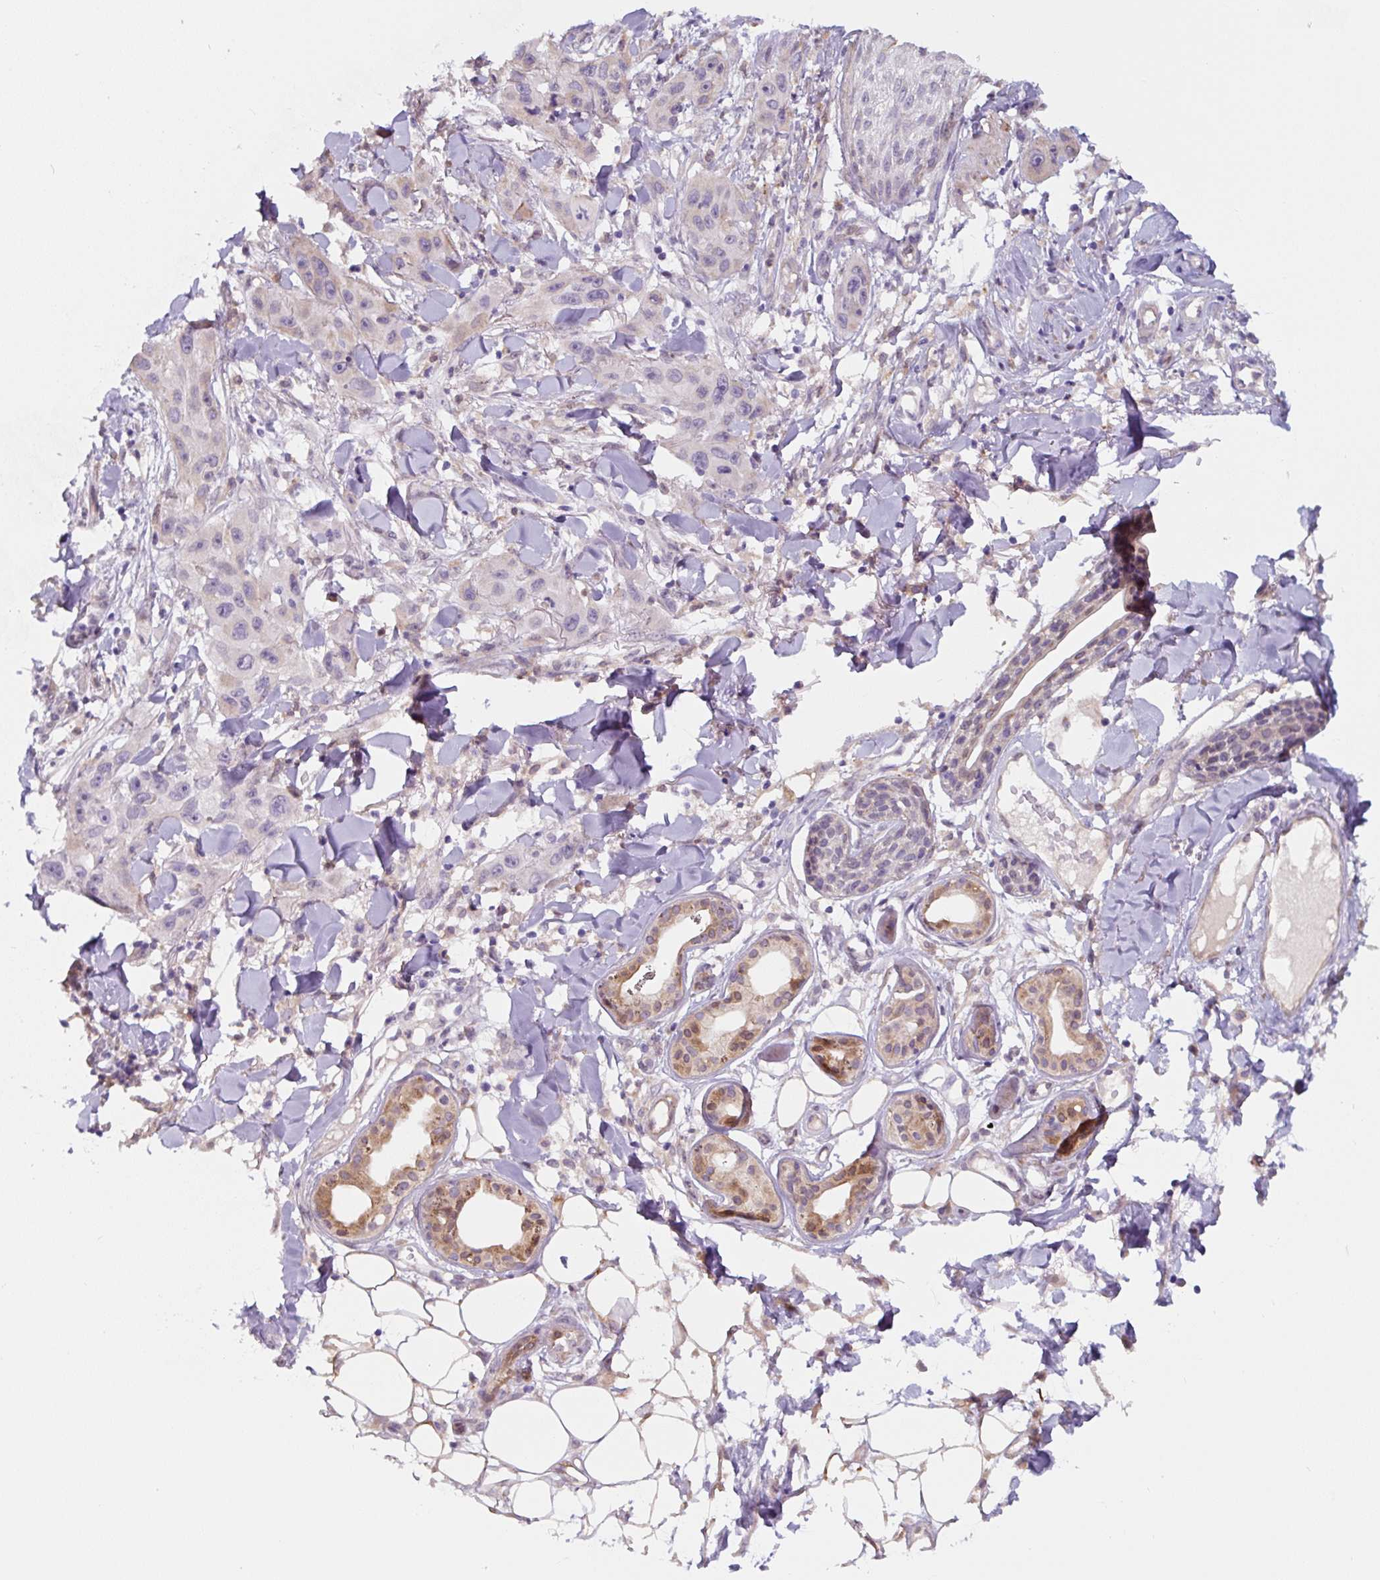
{"staining": {"intensity": "negative", "quantity": "none", "location": "none"}, "tissue": "skin cancer", "cell_type": "Tumor cells", "image_type": "cancer", "snomed": [{"axis": "morphology", "description": "Squamous cell carcinoma, NOS"}, {"axis": "topography", "description": "Skin"}], "caption": "This is an immunohistochemistry (IHC) photomicrograph of skin cancer. There is no expression in tumor cells.", "gene": "ASRGL1", "patient": {"sex": "male", "age": 63}}